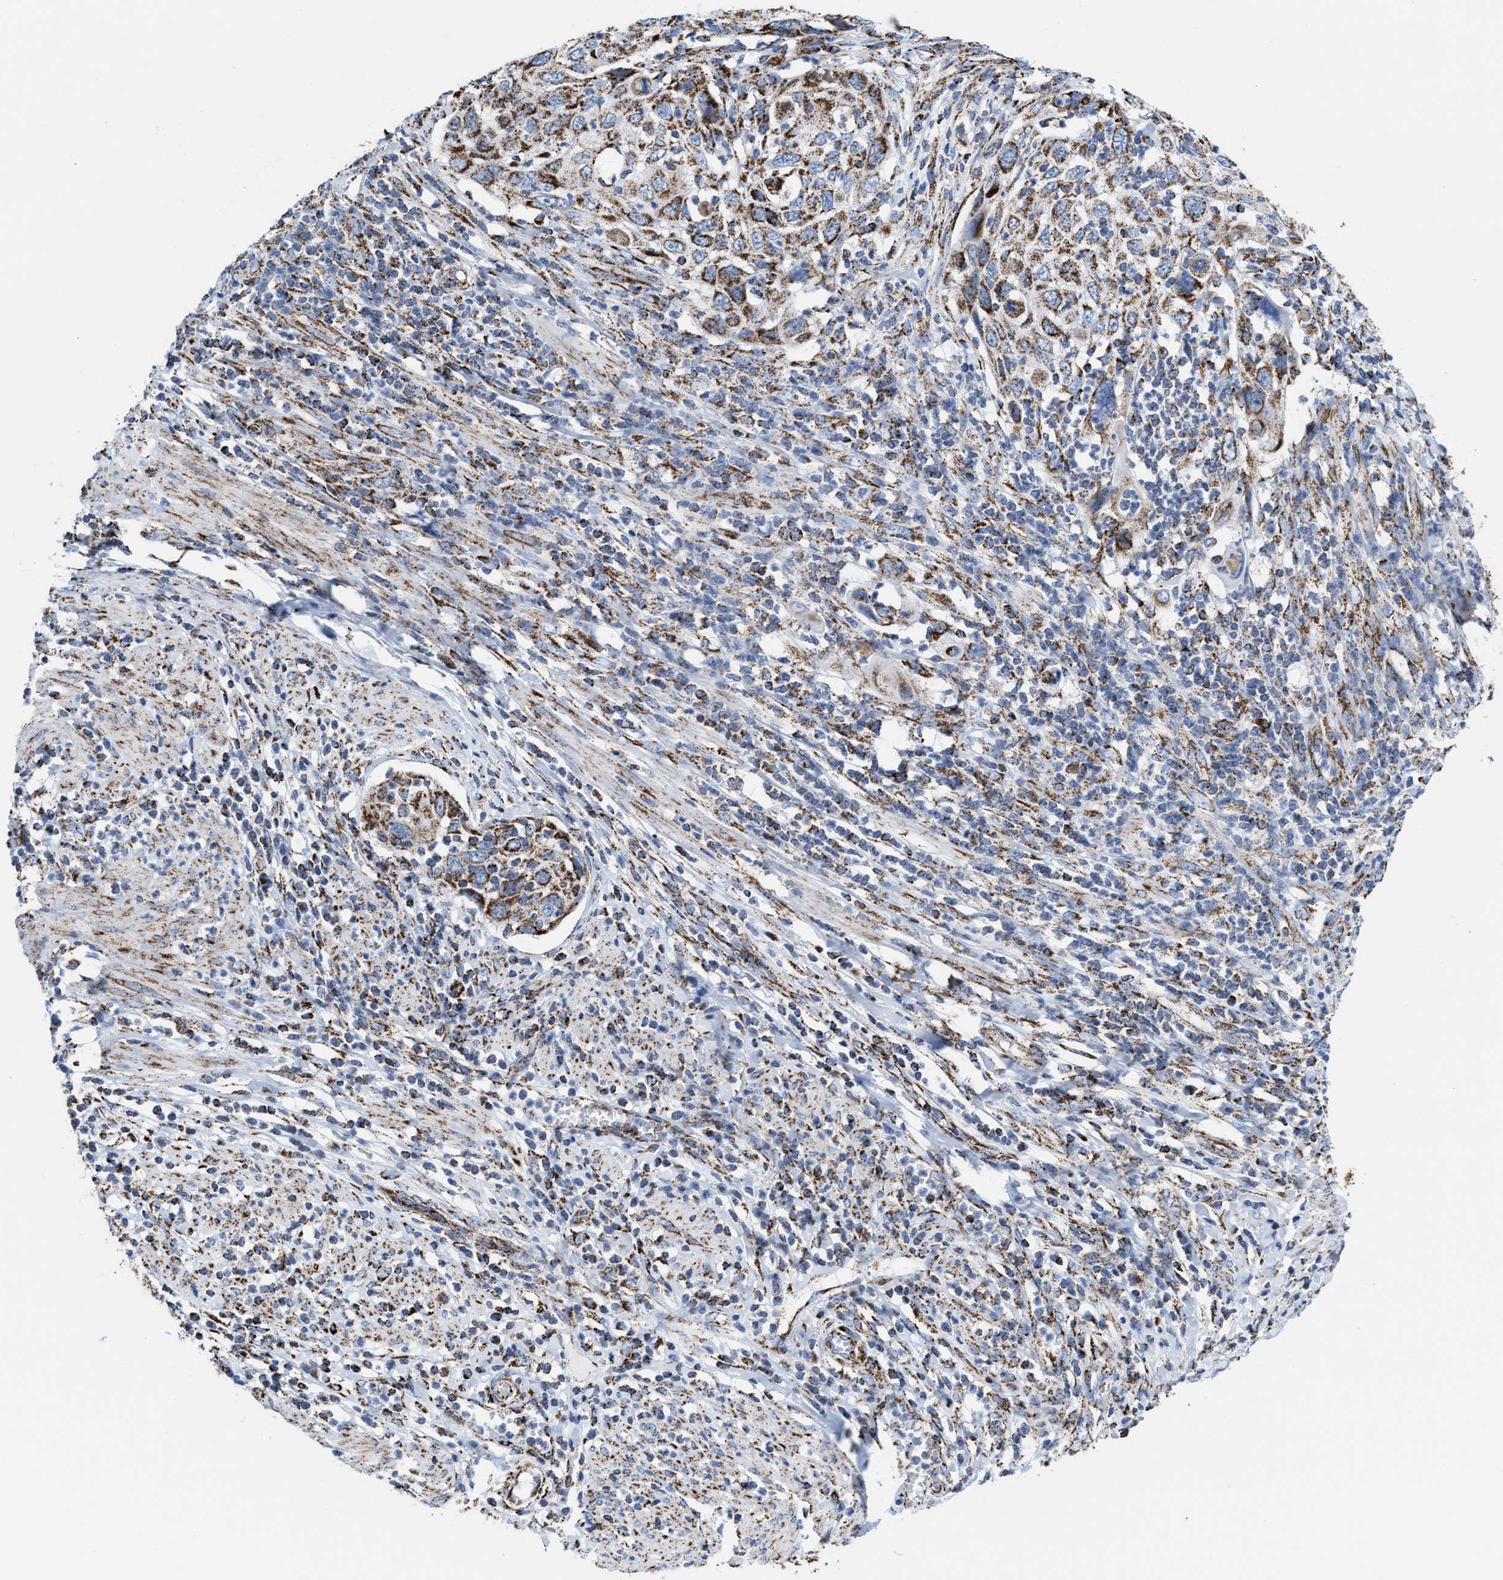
{"staining": {"intensity": "moderate", "quantity": ">75%", "location": "cytoplasmic/membranous"}, "tissue": "cervical cancer", "cell_type": "Tumor cells", "image_type": "cancer", "snomed": [{"axis": "morphology", "description": "Squamous cell carcinoma, NOS"}, {"axis": "topography", "description": "Cervix"}], "caption": "About >75% of tumor cells in human squamous cell carcinoma (cervical) display moderate cytoplasmic/membranous protein staining as visualized by brown immunohistochemical staining.", "gene": "ECHS1", "patient": {"sex": "female", "age": 70}}